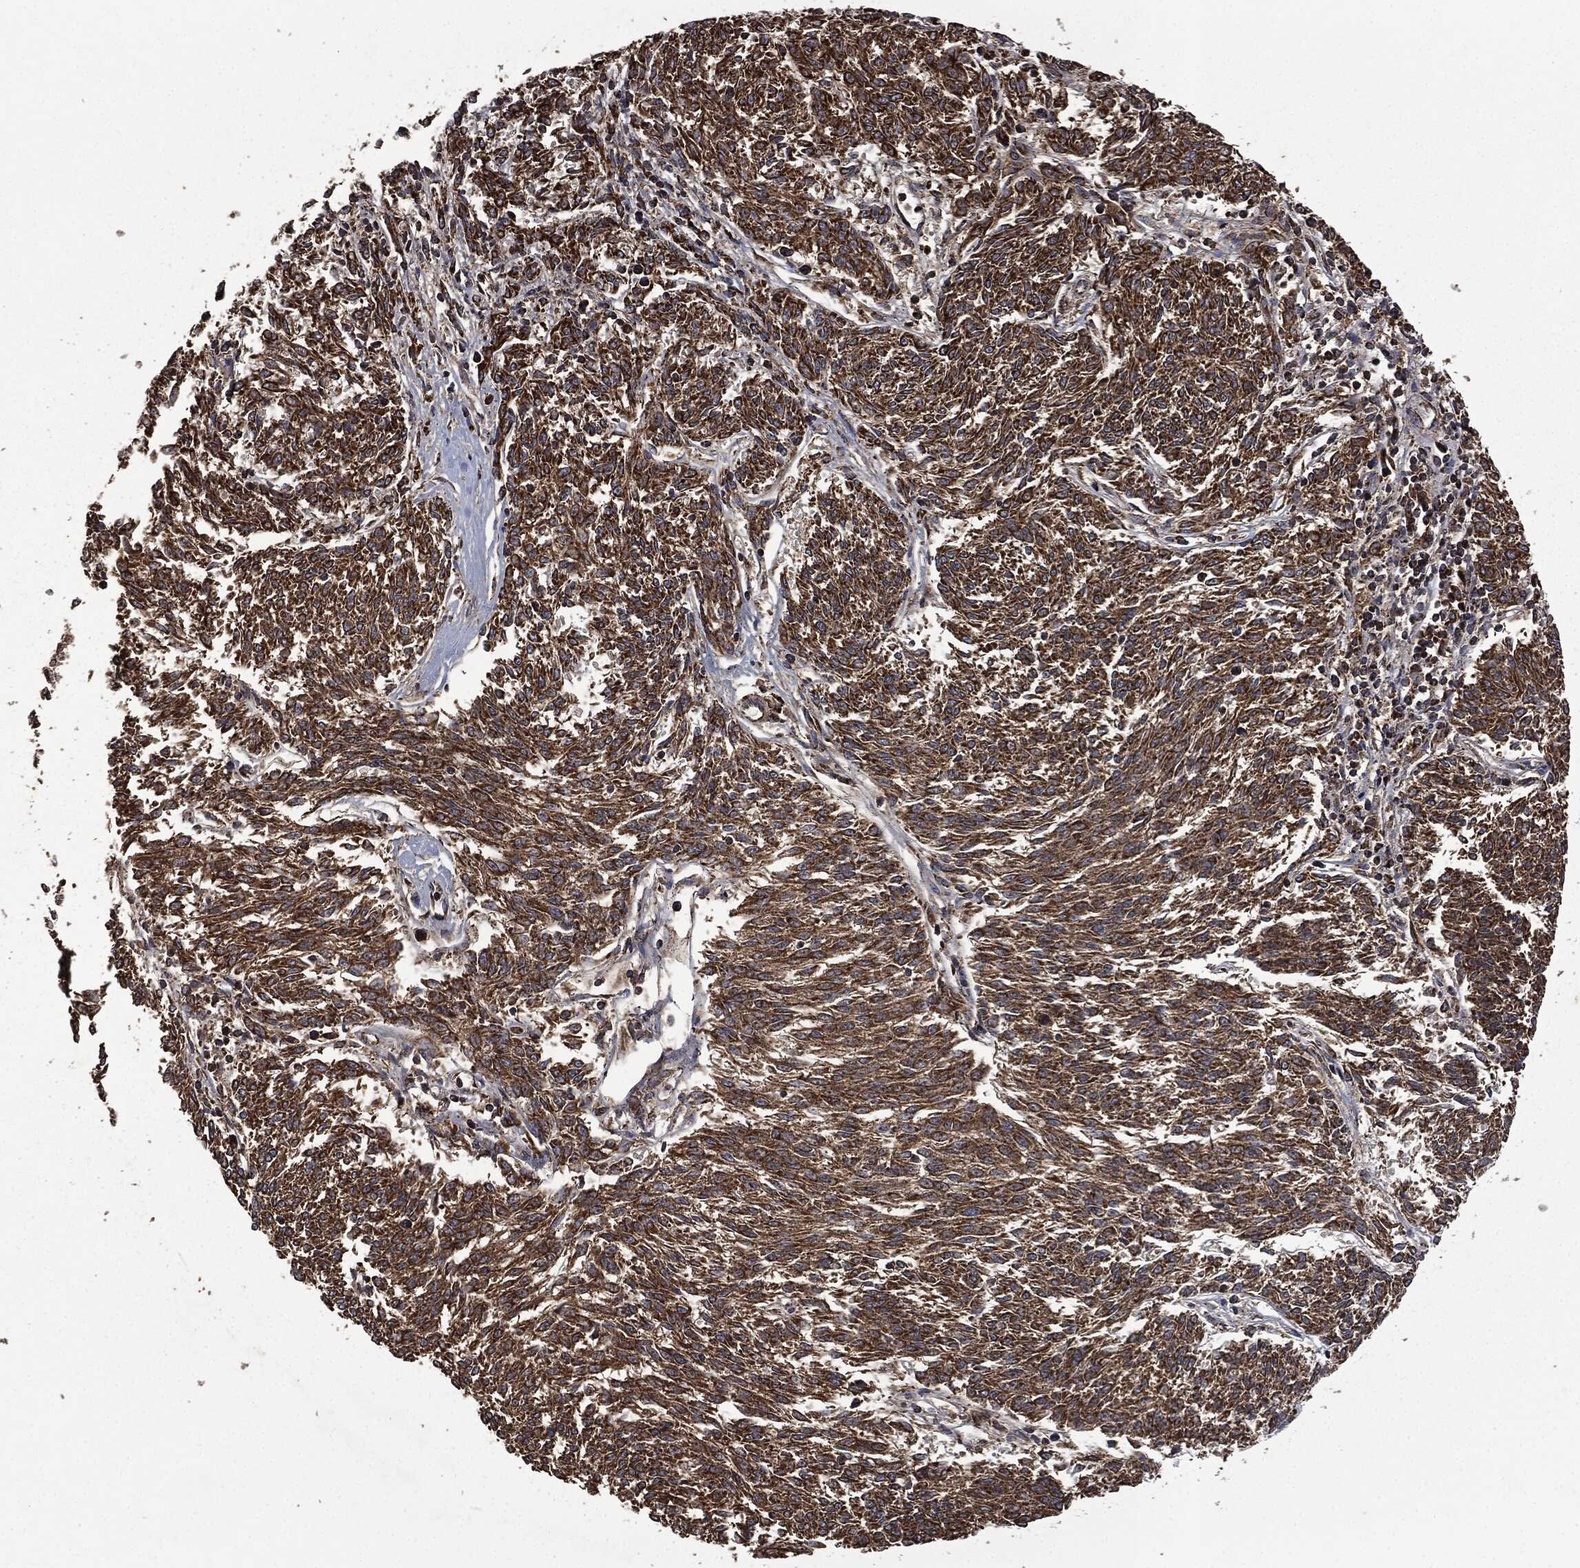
{"staining": {"intensity": "strong", "quantity": ">75%", "location": "cytoplasmic/membranous"}, "tissue": "melanoma", "cell_type": "Tumor cells", "image_type": "cancer", "snomed": [{"axis": "morphology", "description": "Malignant melanoma, NOS"}, {"axis": "topography", "description": "Skin"}], "caption": "This is an image of immunohistochemistry (IHC) staining of melanoma, which shows strong positivity in the cytoplasmic/membranous of tumor cells.", "gene": "RYK", "patient": {"sex": "female", "age": 72}}